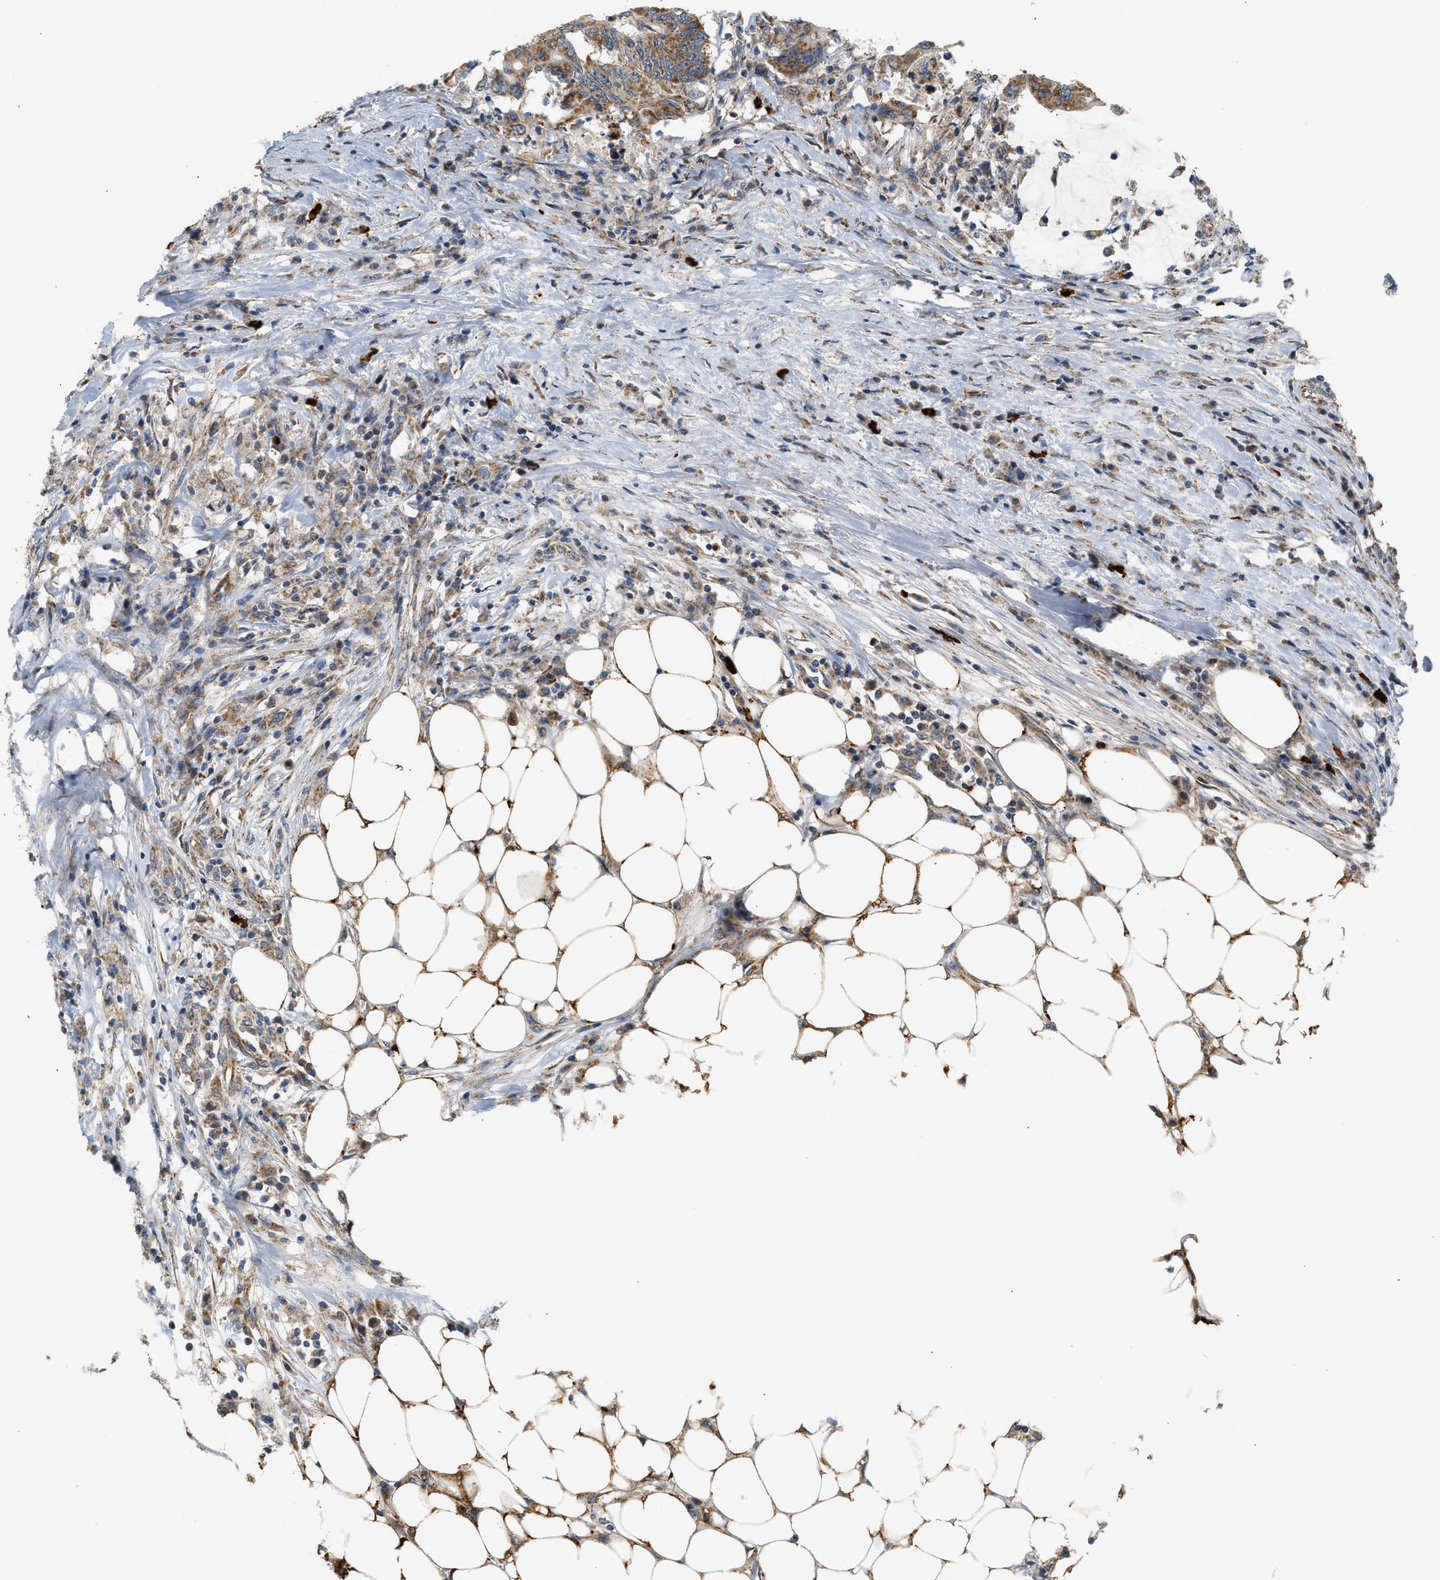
{"staining": {"intensity": "moderate", "quantity": ">75%", "location": "cytoplasmic/membranous"}, "tissue": "colorectal cancer", "cell_type": "Tumor cells", "image_type": "cancer", "snomed": [{"axis": "morphology", "description": "Adenocarcinoma, NOS"}, {"axis": "topography", "description": "Colon"}], "caption": "This micrograph shows colorectal cancer stained with immunohistochemistry to label a protein in brown. The cytoplasmic/membranous of tumor cells show moderate positivity for the protein. Nuclei are counter-stained blue.", "gene": "MCU", "patient": {"sex": "male", "age": 71}}